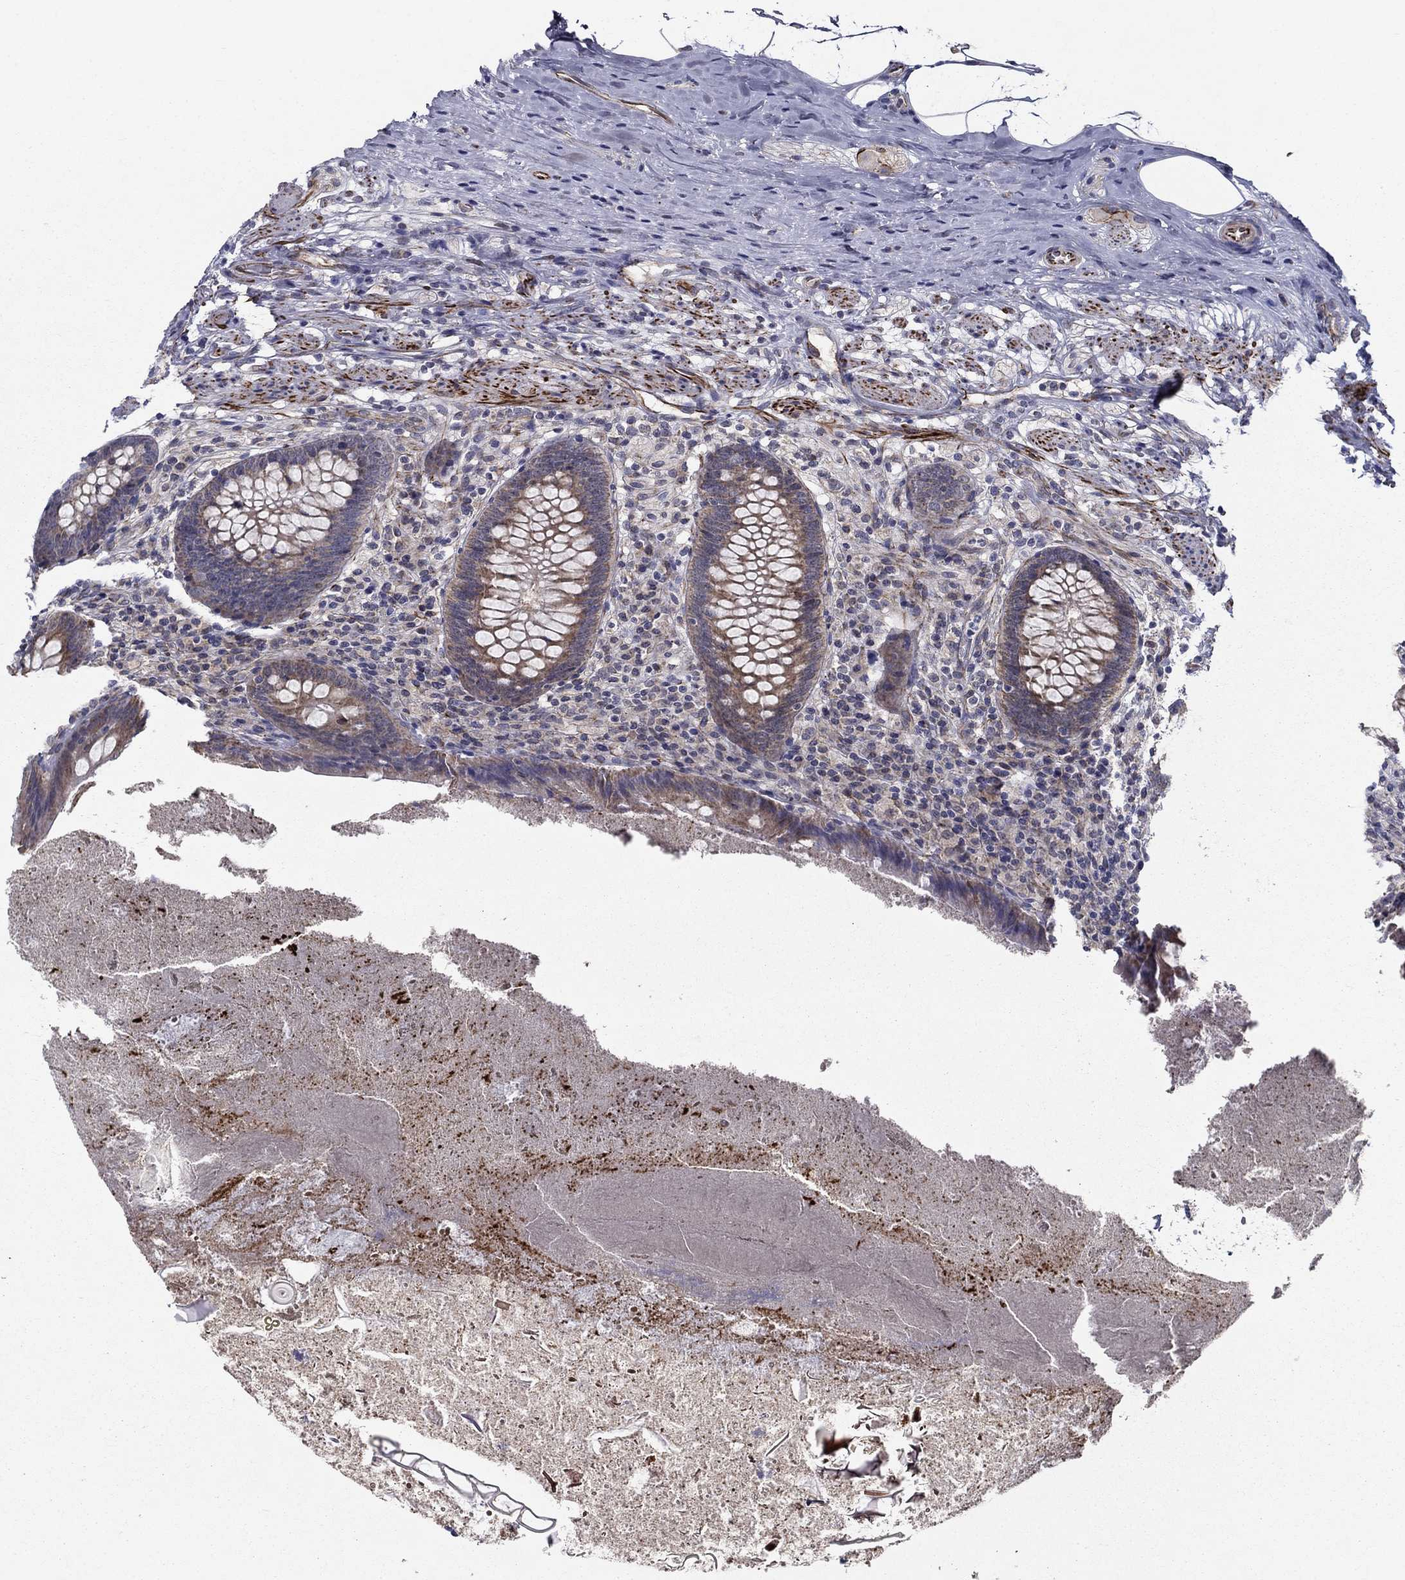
{"staining": {"intensity": "moderate", "quantity": "25%-75%", "location": "cytoplasmic/membranous"}, "tissue": "appendix", "cell_type": "Glandular cells", "image_type": "normal", "snomed": [{"axis": "morphology", "description": "Normal tissue, NOS"}, {"axis": "topography", "description": "Appendix"}], "caption": "This photomicrograph reveals normal appendix stained with immunohistochemistry (IHC) to label a protein in brown. The cytoplasmic/membranous of glandular cells show moderate positivity for the protein. Nuclei are counter-stained blue.", "gene": "LACTB2", "patient": {"sex": "male", "age": 47}}